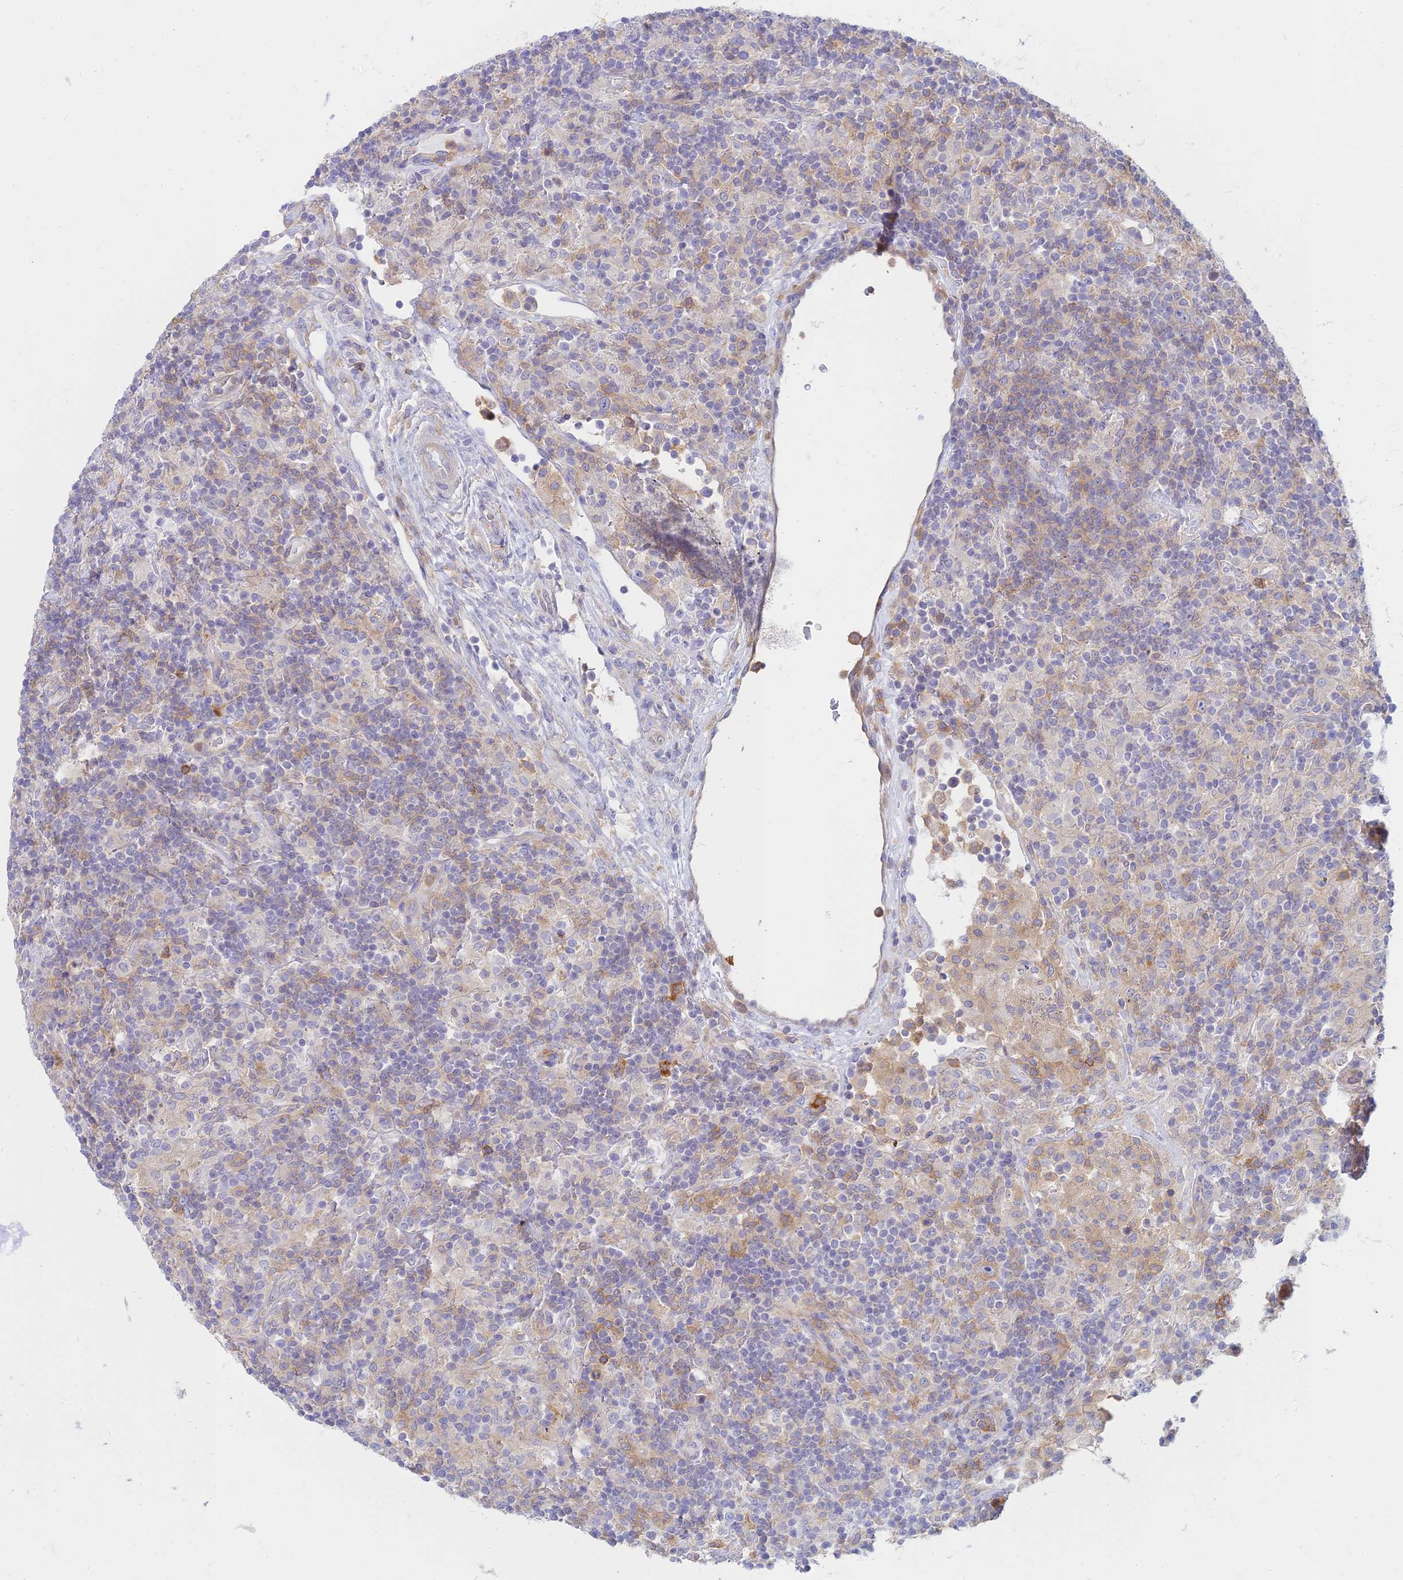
{"staining": {"intensity": "weak", "quantity": "25%-75%", "location": "cytoplasmic/membranous"}, "tissue": "lymphoma", "cell_type": "Tumor cells", "image_type": "cancer", "snomed": [{"axis": "morphology", "description": "Hodgkin's disease, NOS"}, {"axis": "topography", "description": "Lymph node"}], "caption": "Brown immunohistochemical staining in human Hodgkin's disease demonstrates weak cytoplasmic/membranous expression in about 25%-75% of tumor cells. (DAB = brown stain, brightfield microscopy at high magnification).", "gene": "STRN4", "patient": {"sex": "male", "age": 70}}